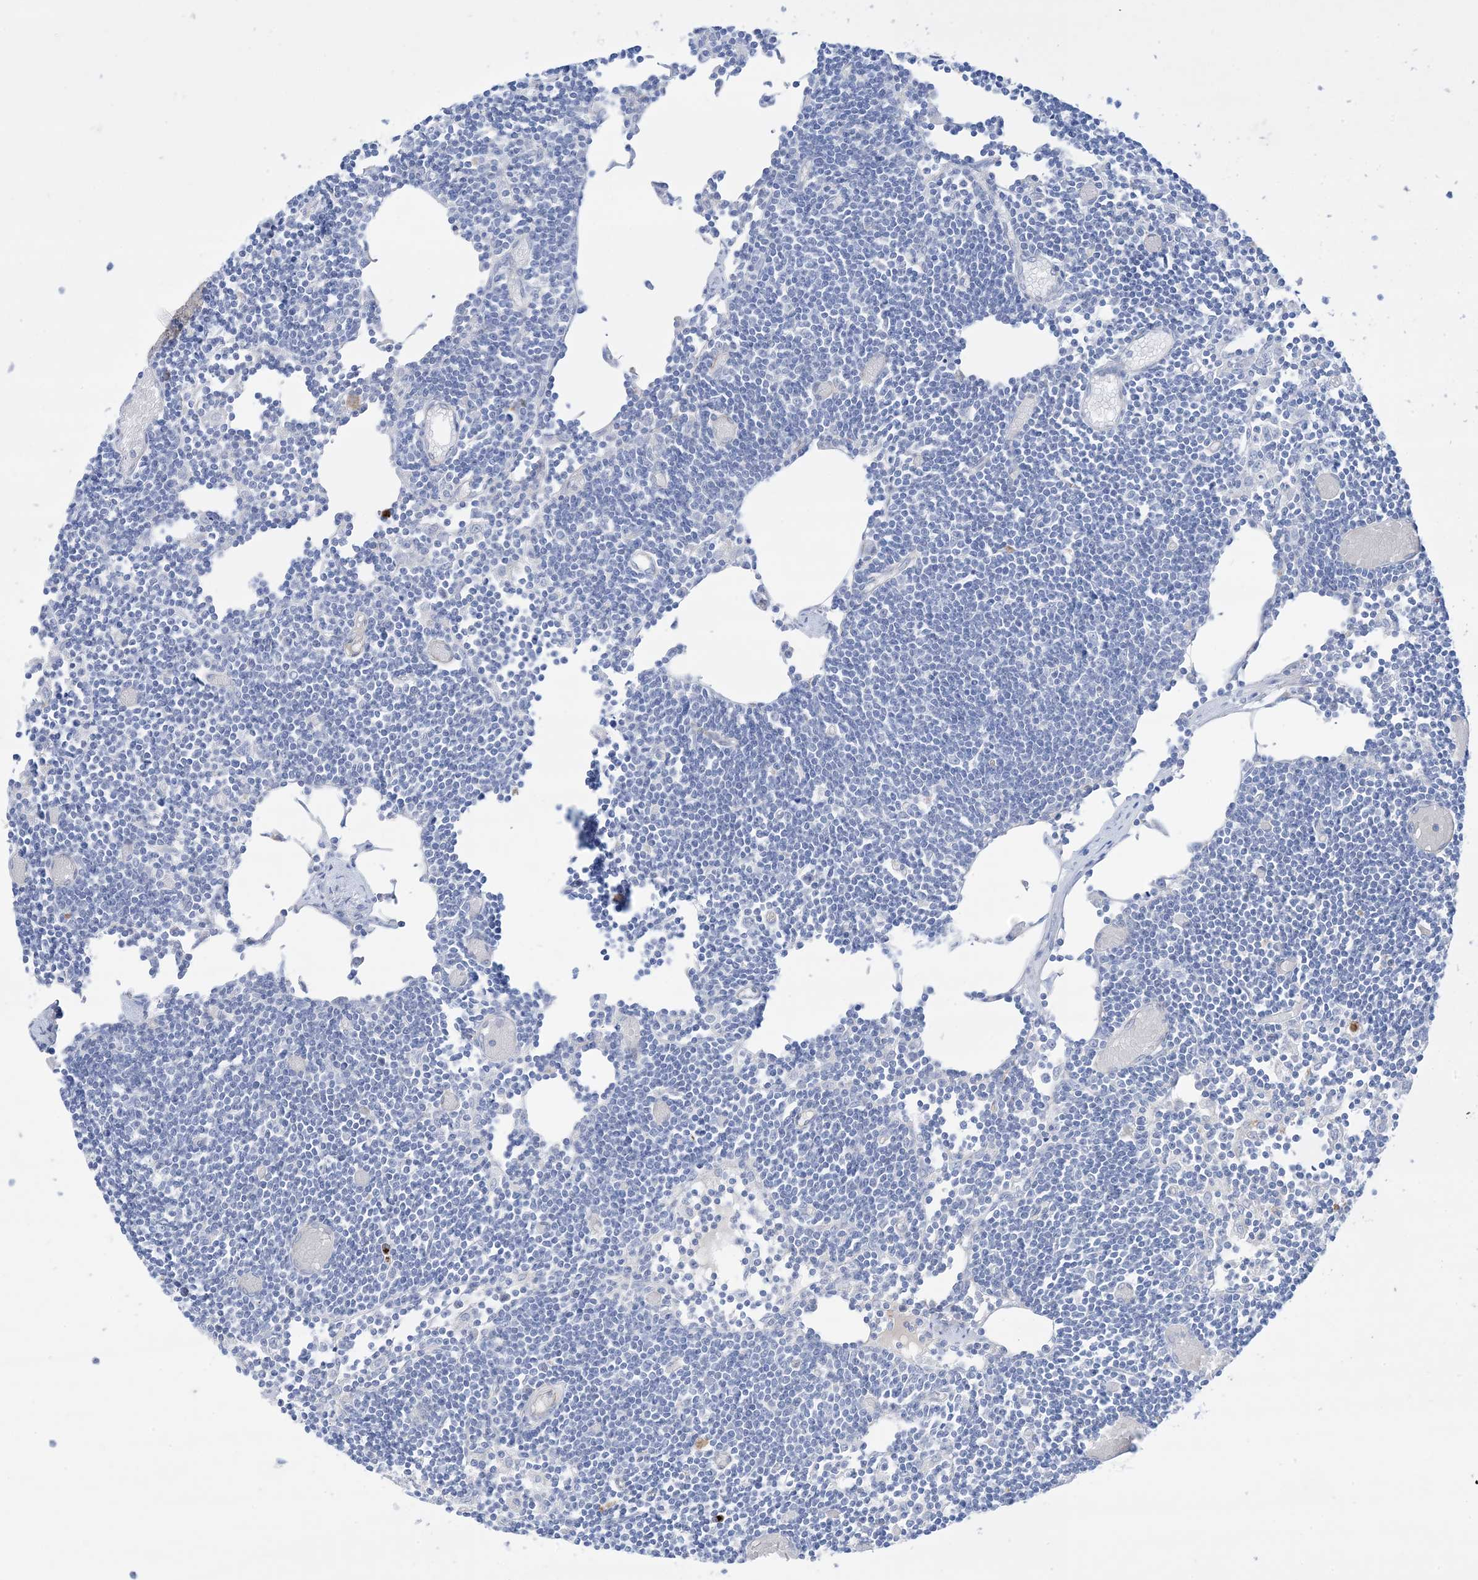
{"staining": {"intensity": "weak", "quantity": "<25%", "location": "cytoplasmic/membranous"}, "tissue": "lymph node", "cell_type": "Germinal center cells", "image_type": "normal", "snomed": [{"axis": "morphology", "description": "Normal tissue, NOS"}, {"axis": "topography", "description": "Lymph node"}], "caption": "Germinal center cells show no significant positivity in unremarkable lymph node. (DAB (3,3'-diaminobenzidine) immunohistochemistry, high magnification).", "gene": "ATP11C", "patient": {"sex": "female", "age": 11}}